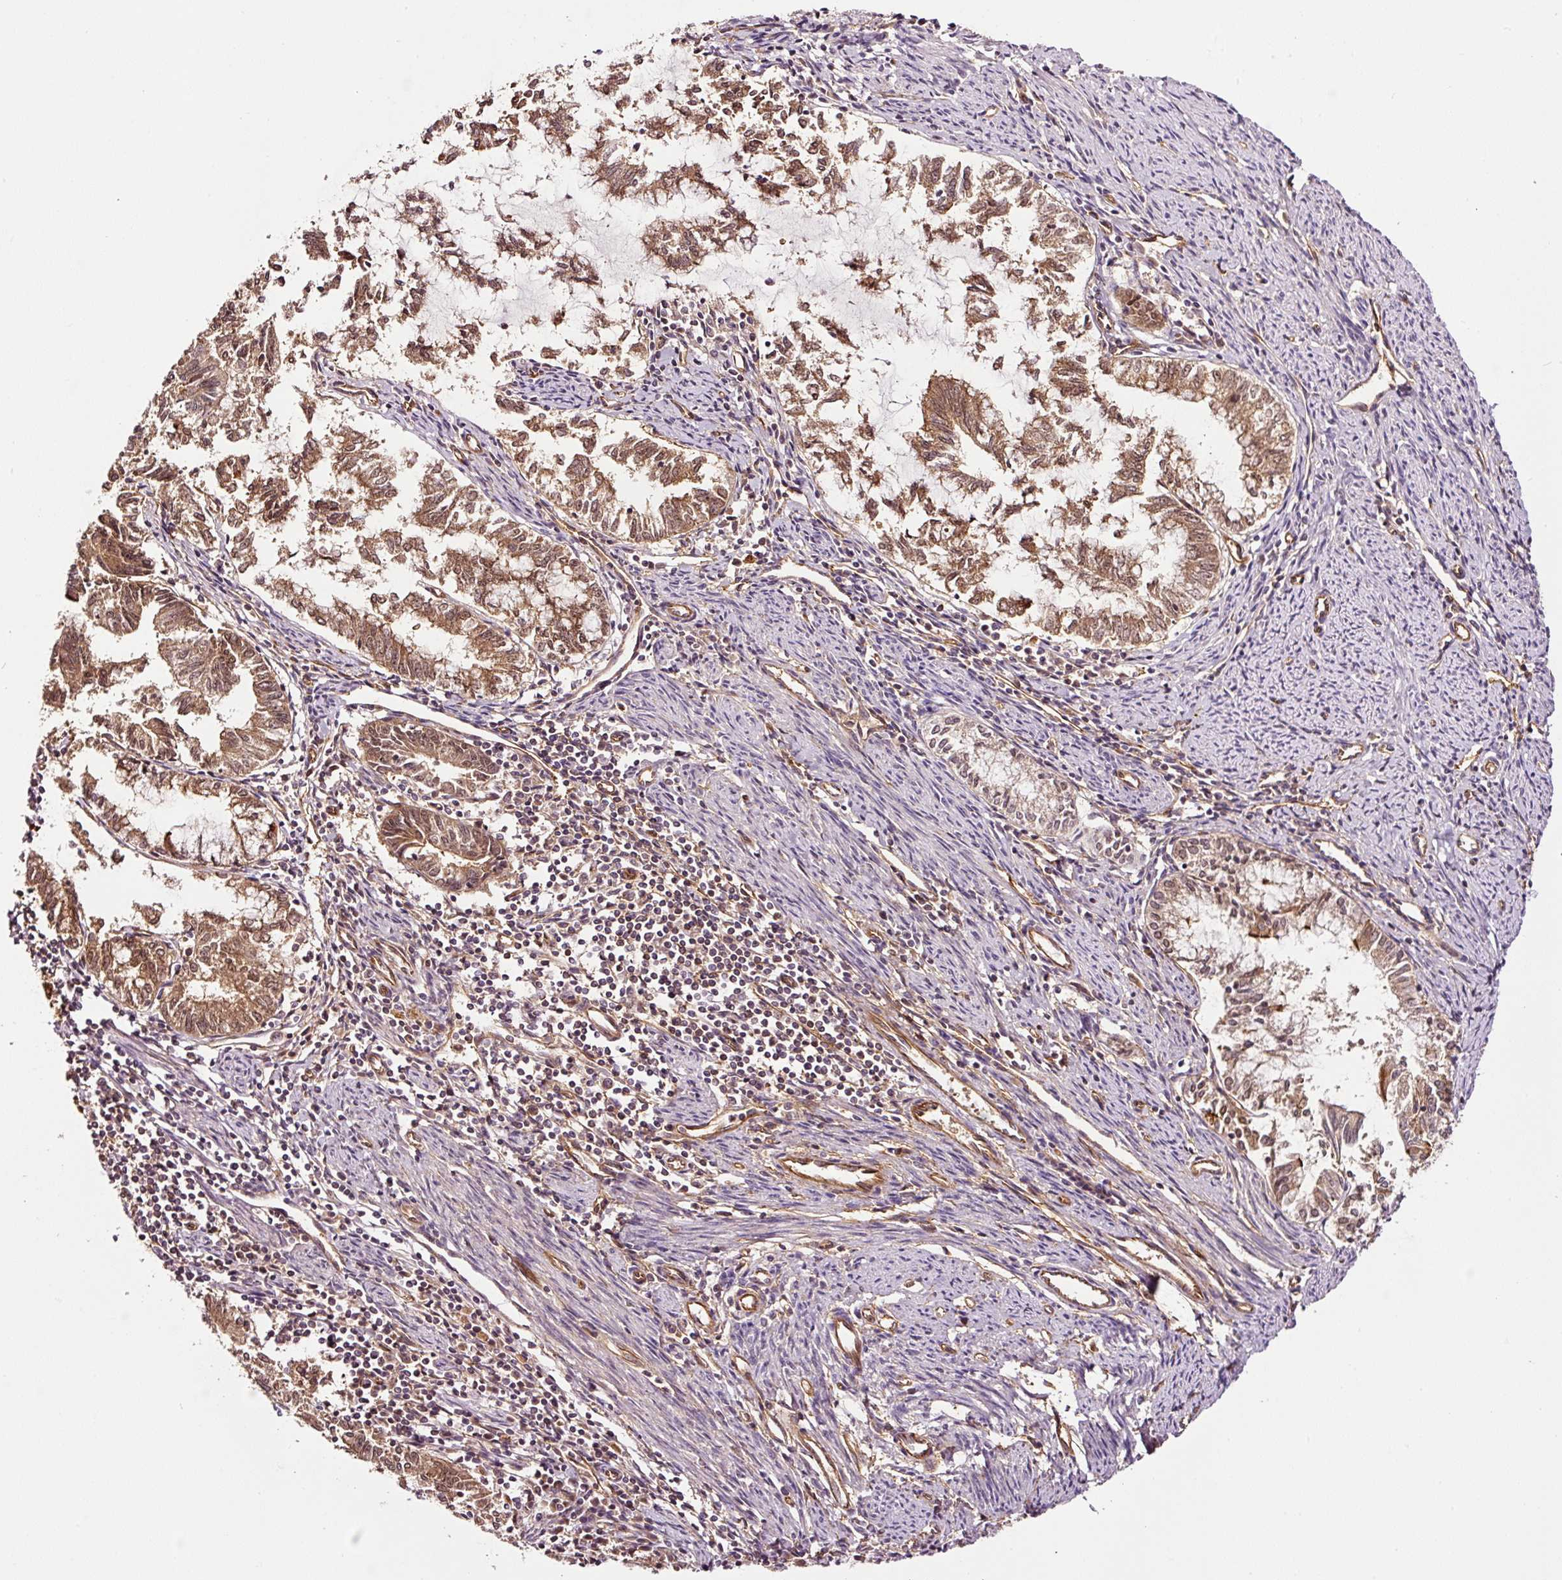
{"staining": {"intensity": "moderate", "quantity": ">75%", "location": "cytoplasmic/membranous"}, "tissue": "endometrial cancer", "cell_type": "Tumor cells", "image_type": "cancer", "snomed": [{"axis": "morphology", "description": "Adenocarcinoma, NOS"}, {"axis": "topography", "description": "Endometrium"}], "caption": "Endometrial cancer was stained to show a protein in brown. There is medium levels of moderate cytoplasmic/membranous positivity in approximately >75% of tumor cells.", "gene": "METAP1", "patient": {"sex": "female", "age": 79}}